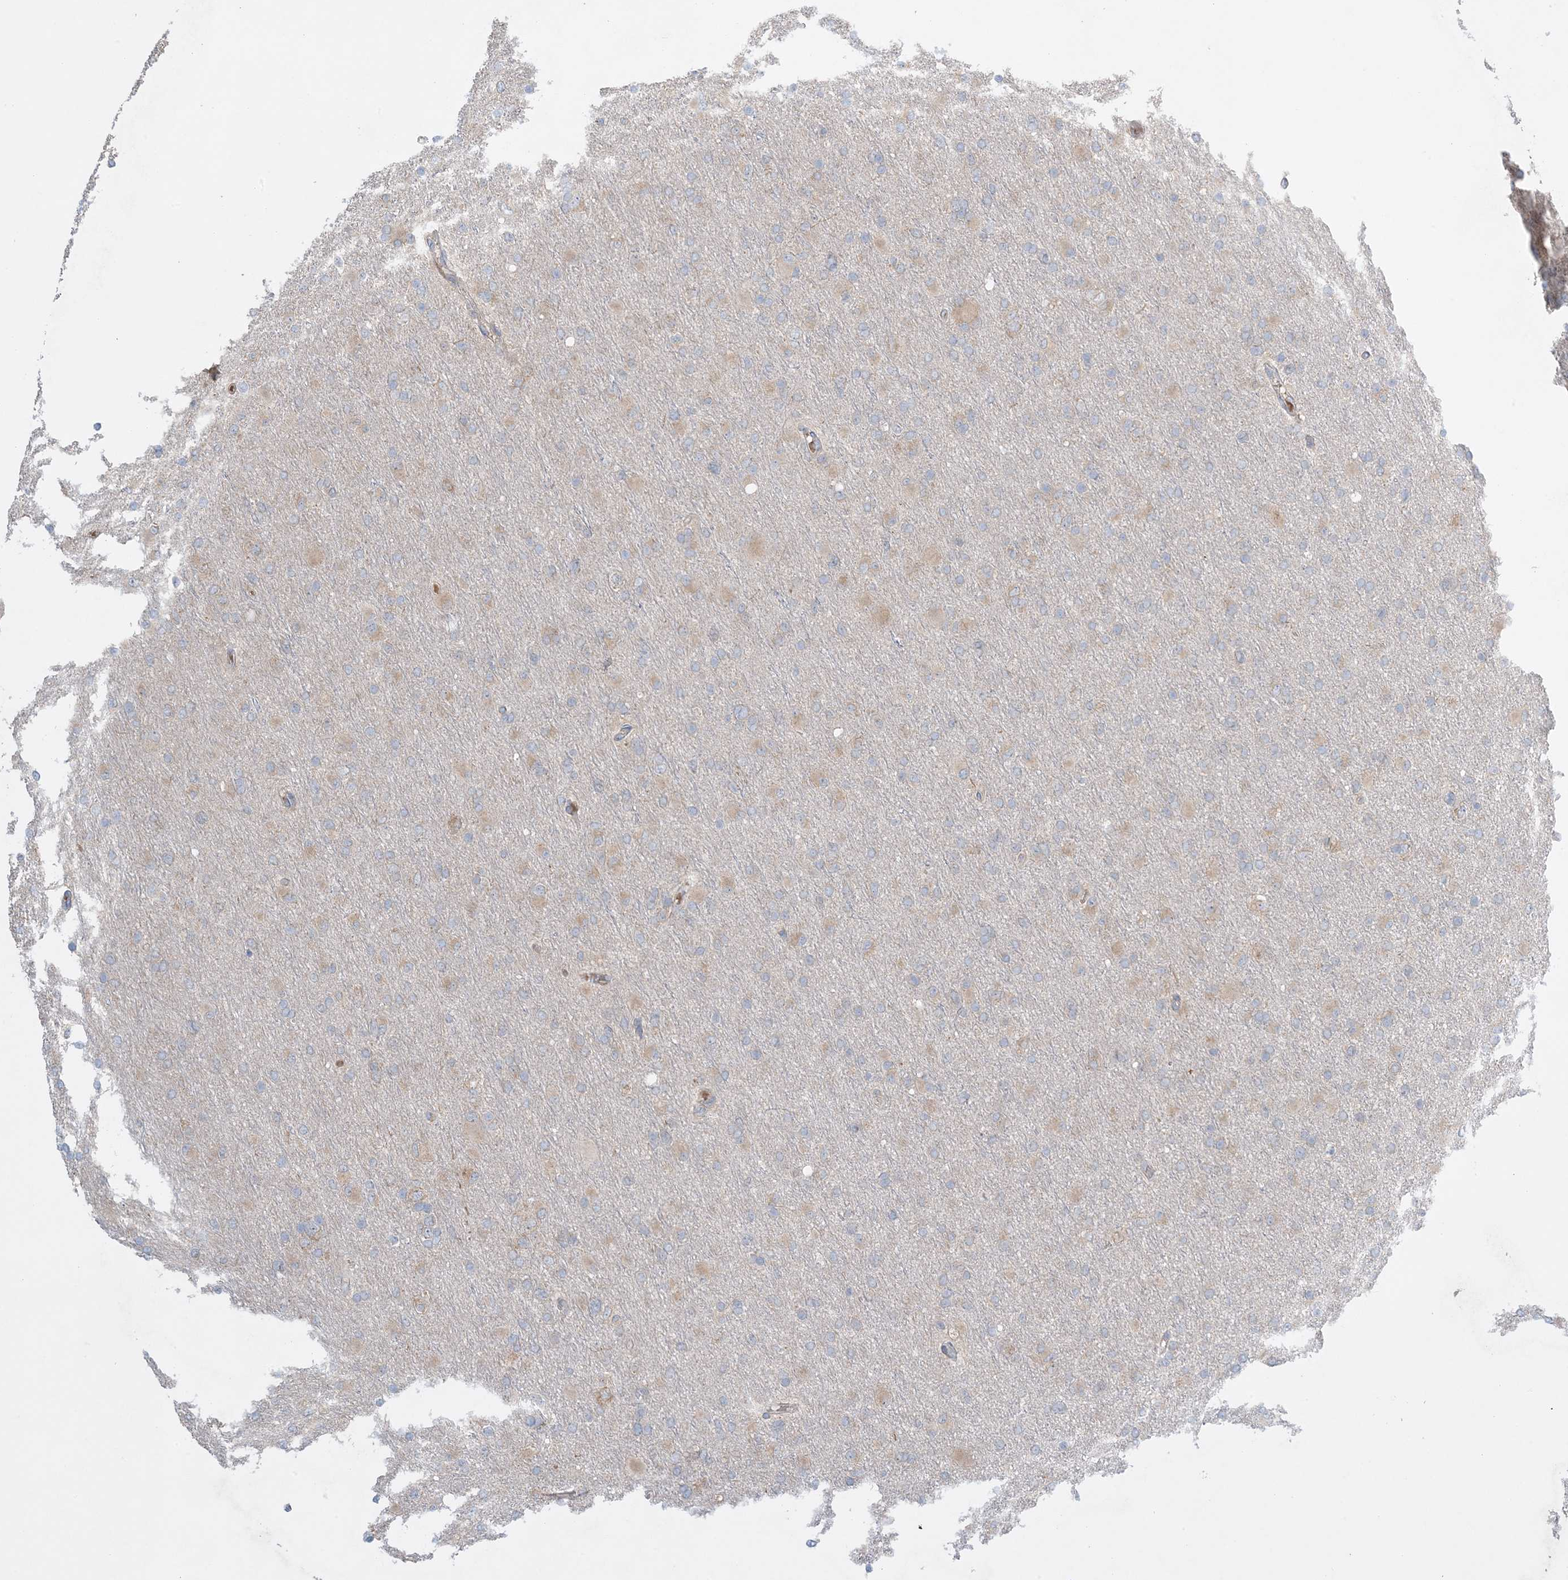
{"staining": {"intensity": "weak", "quantity": "<25%", "location": "cytoplasmic/membranous"}, "tissue": "glioma", "cell_type": "Tumor cells", "image_type": "cancer", "snomed": [{"axis": "morphology", "description": "Glioma, malignant, High grade"}, {"axis": "topography", "description": "Cerebral cortex"}], "caption": "The image demonstrates no staining of tumor cells in glioma. (Immunohistochemistry (ihc), brightfield microscopy, high magnification).", "gene": "MMGT1", "patient": {"sex": "female", "age": 36}}